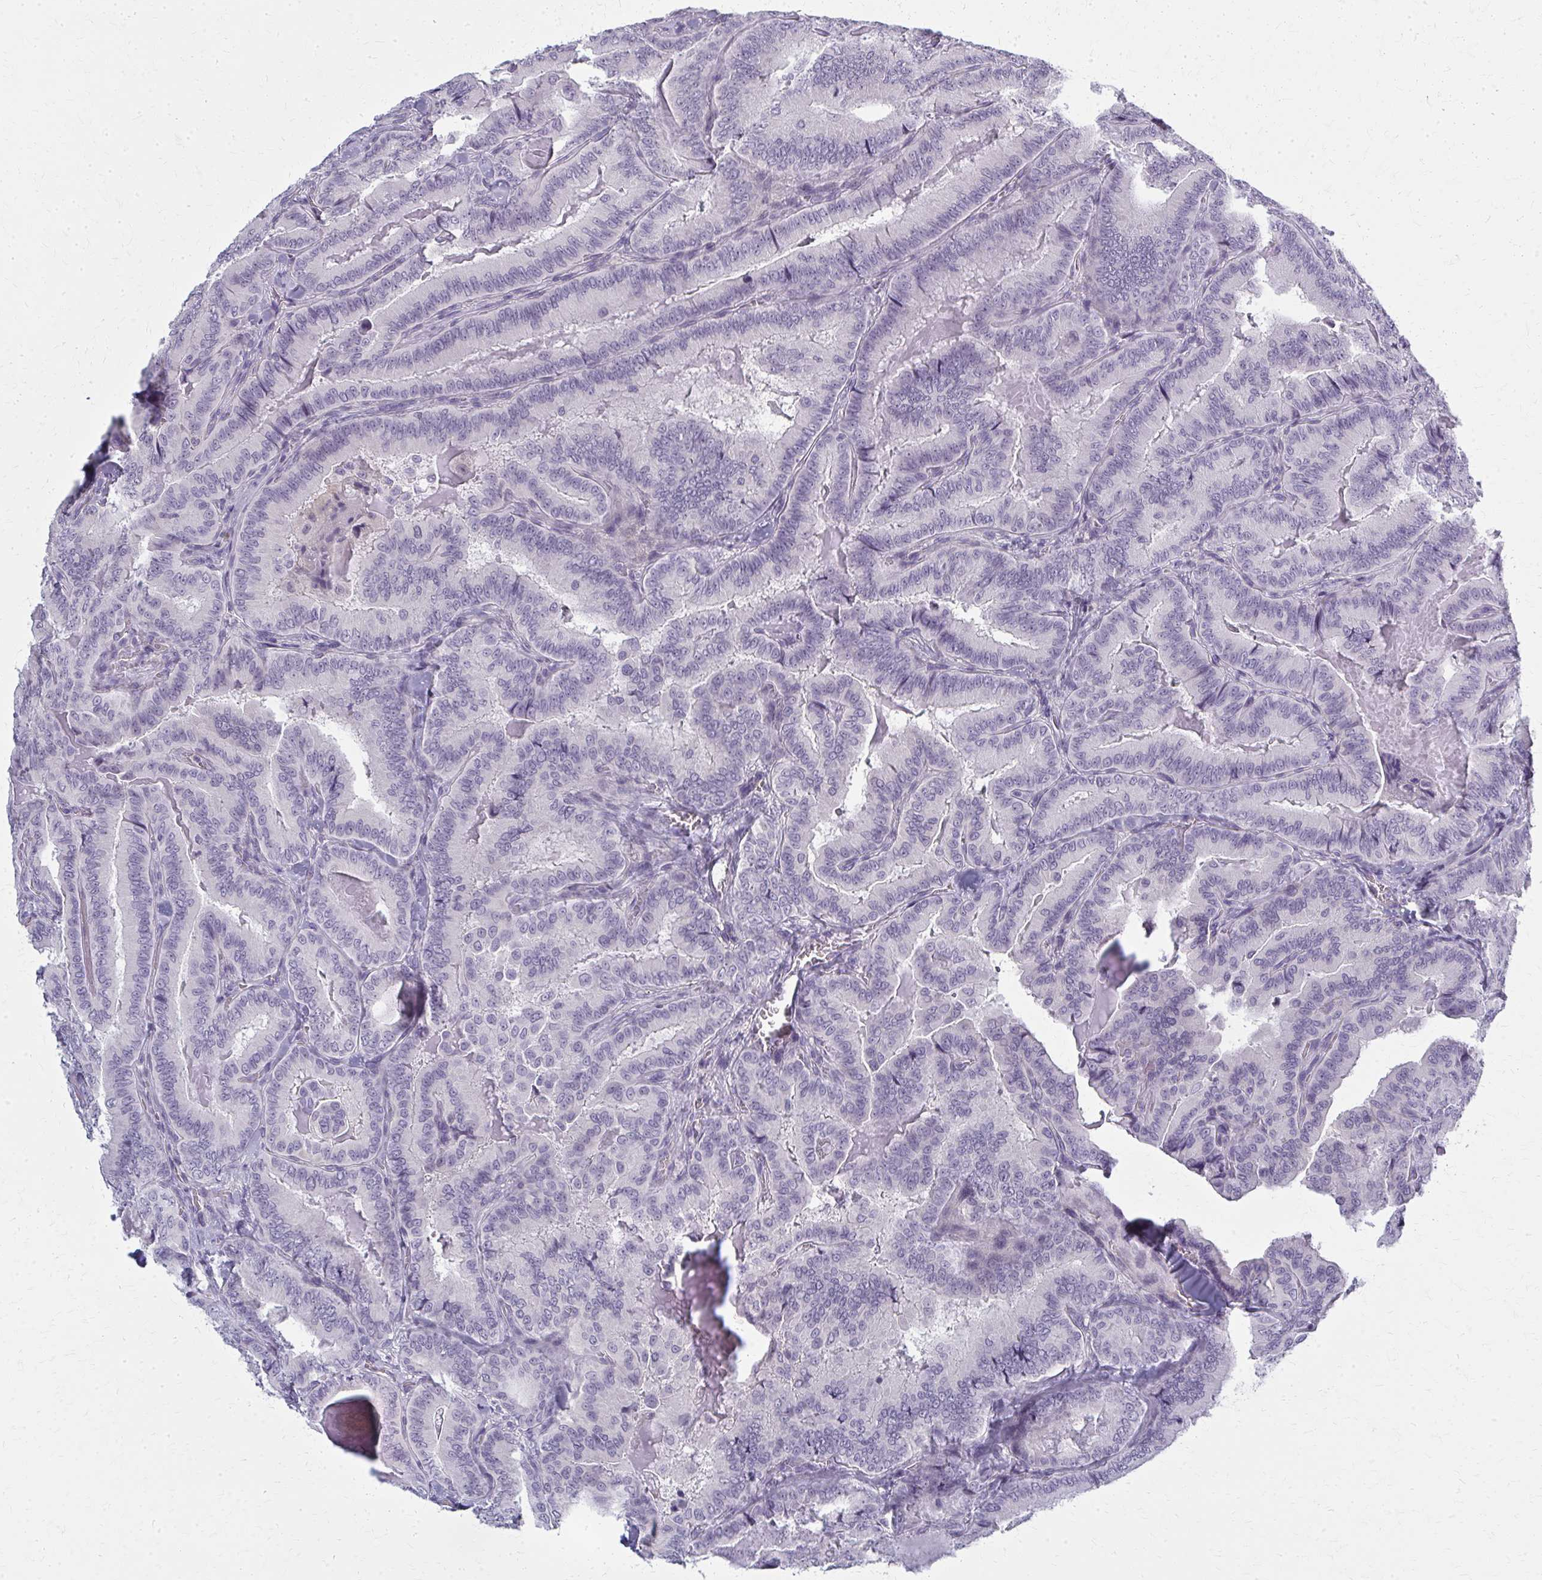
{"staining": {"intensity": "negative", "quantity": "none", "location": "none"}, "tissue": "thyroid cancer", "cell_type": "Tumor cells", "image_type": "cancer", "snomed": [{"axis": "morphology", "description": "Papillary adenocarcinoma, NOS"}, {"axis": "topography", "description": "Thyroid gland"}], "caption": "Human thyroid papillary adenocarcinoma stained for a protein using IHC demonstrates no positivity in tumor cells.", "gene": "CASQ2", "patient": {"sex": "male", "age": 61}}